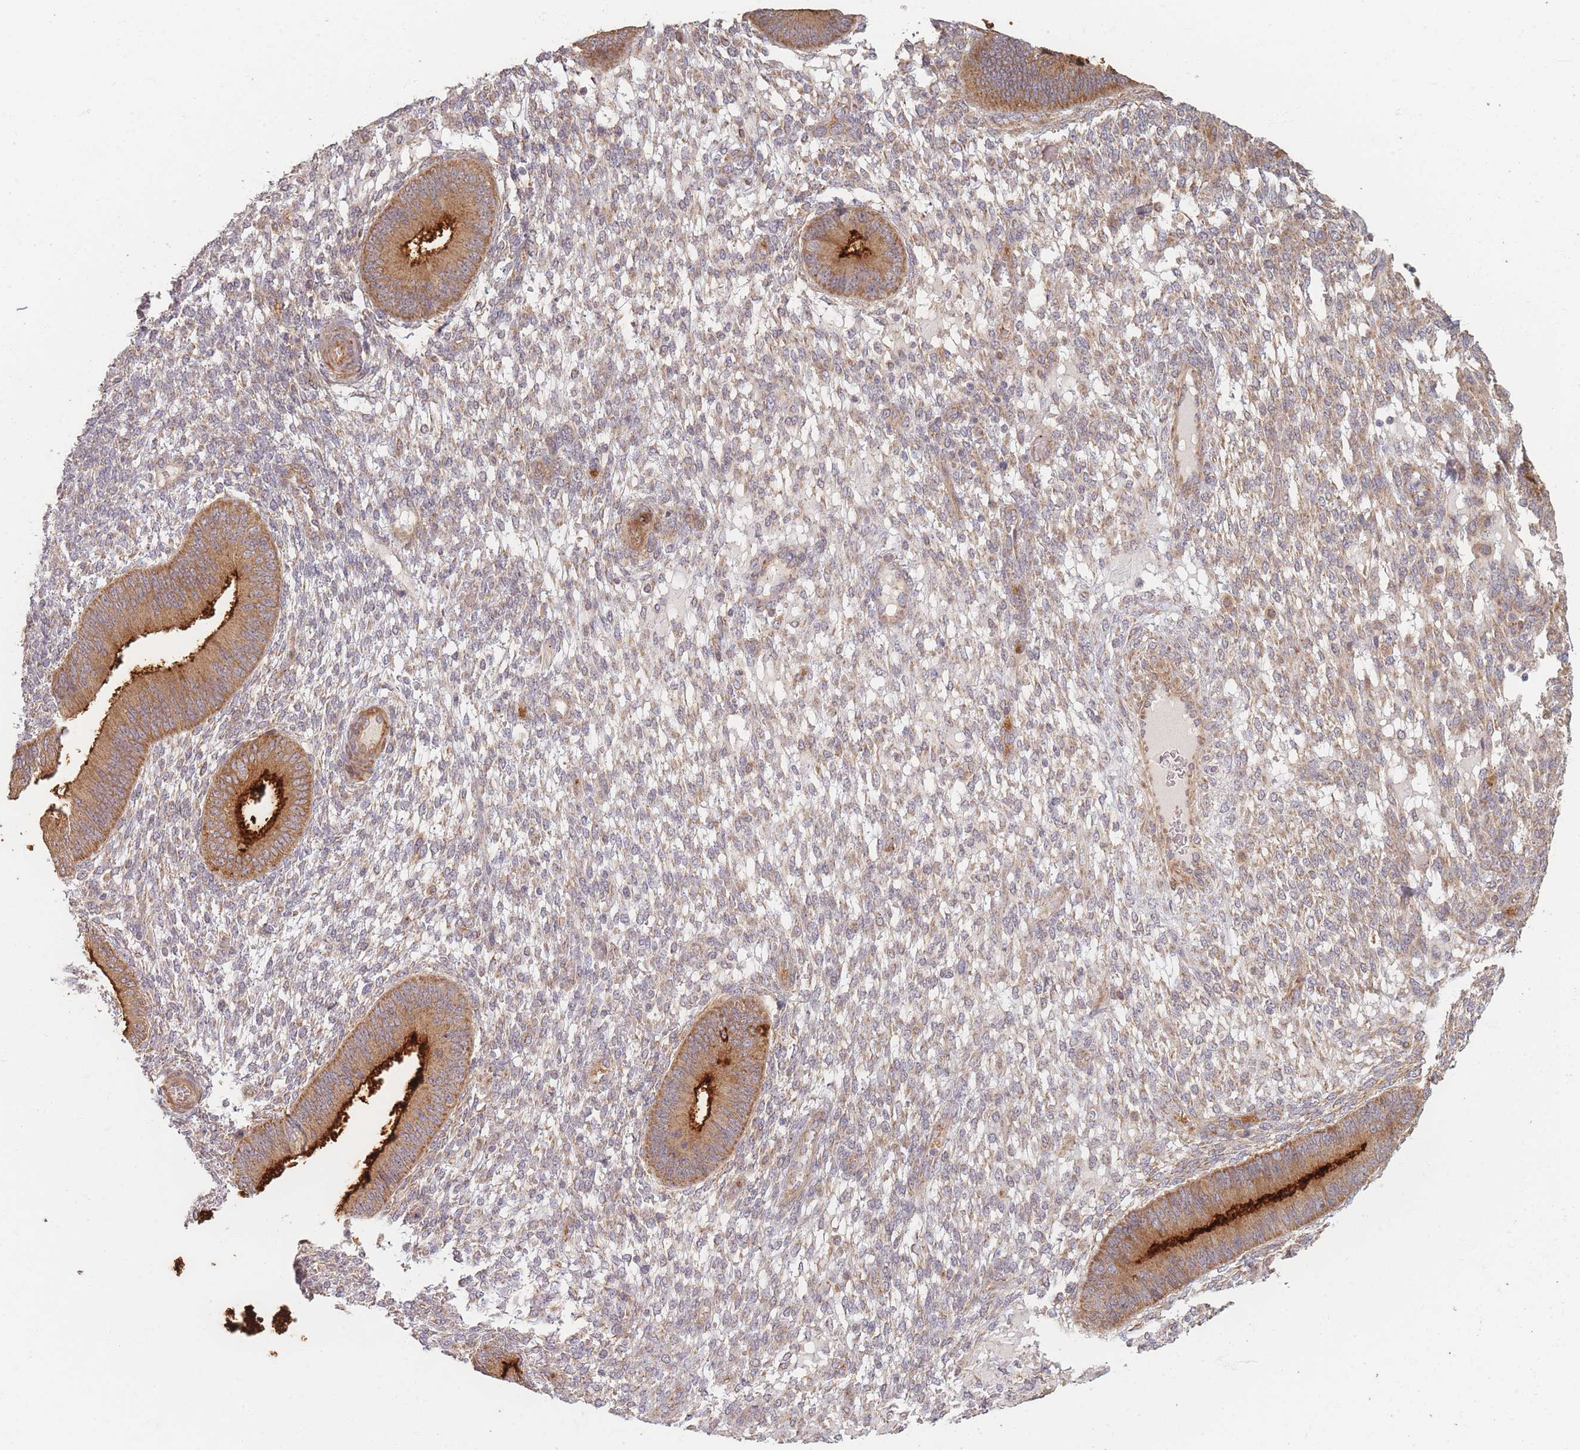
{"staining": {"intensity": "weak", "quantity": "25%-75%", "location": "cytoplasmic/membranous"}, "tissue": "endometrium", "cell_type": "Cells in endometrial stroma", "image_type": "normal", "snomed": [{"axis": "morphology", "description": "Normal tissue, NOS"}, {"axis": "topography", "description": "Endometrium"}], "caption": "A micrograph of human endometrium stained for a protein exhibits weak cytoplasmic/membranous brown staining in cells in endometrial stroma.", "gene": "MRPS6", "patient": {"sex": "female", "age": 49}}